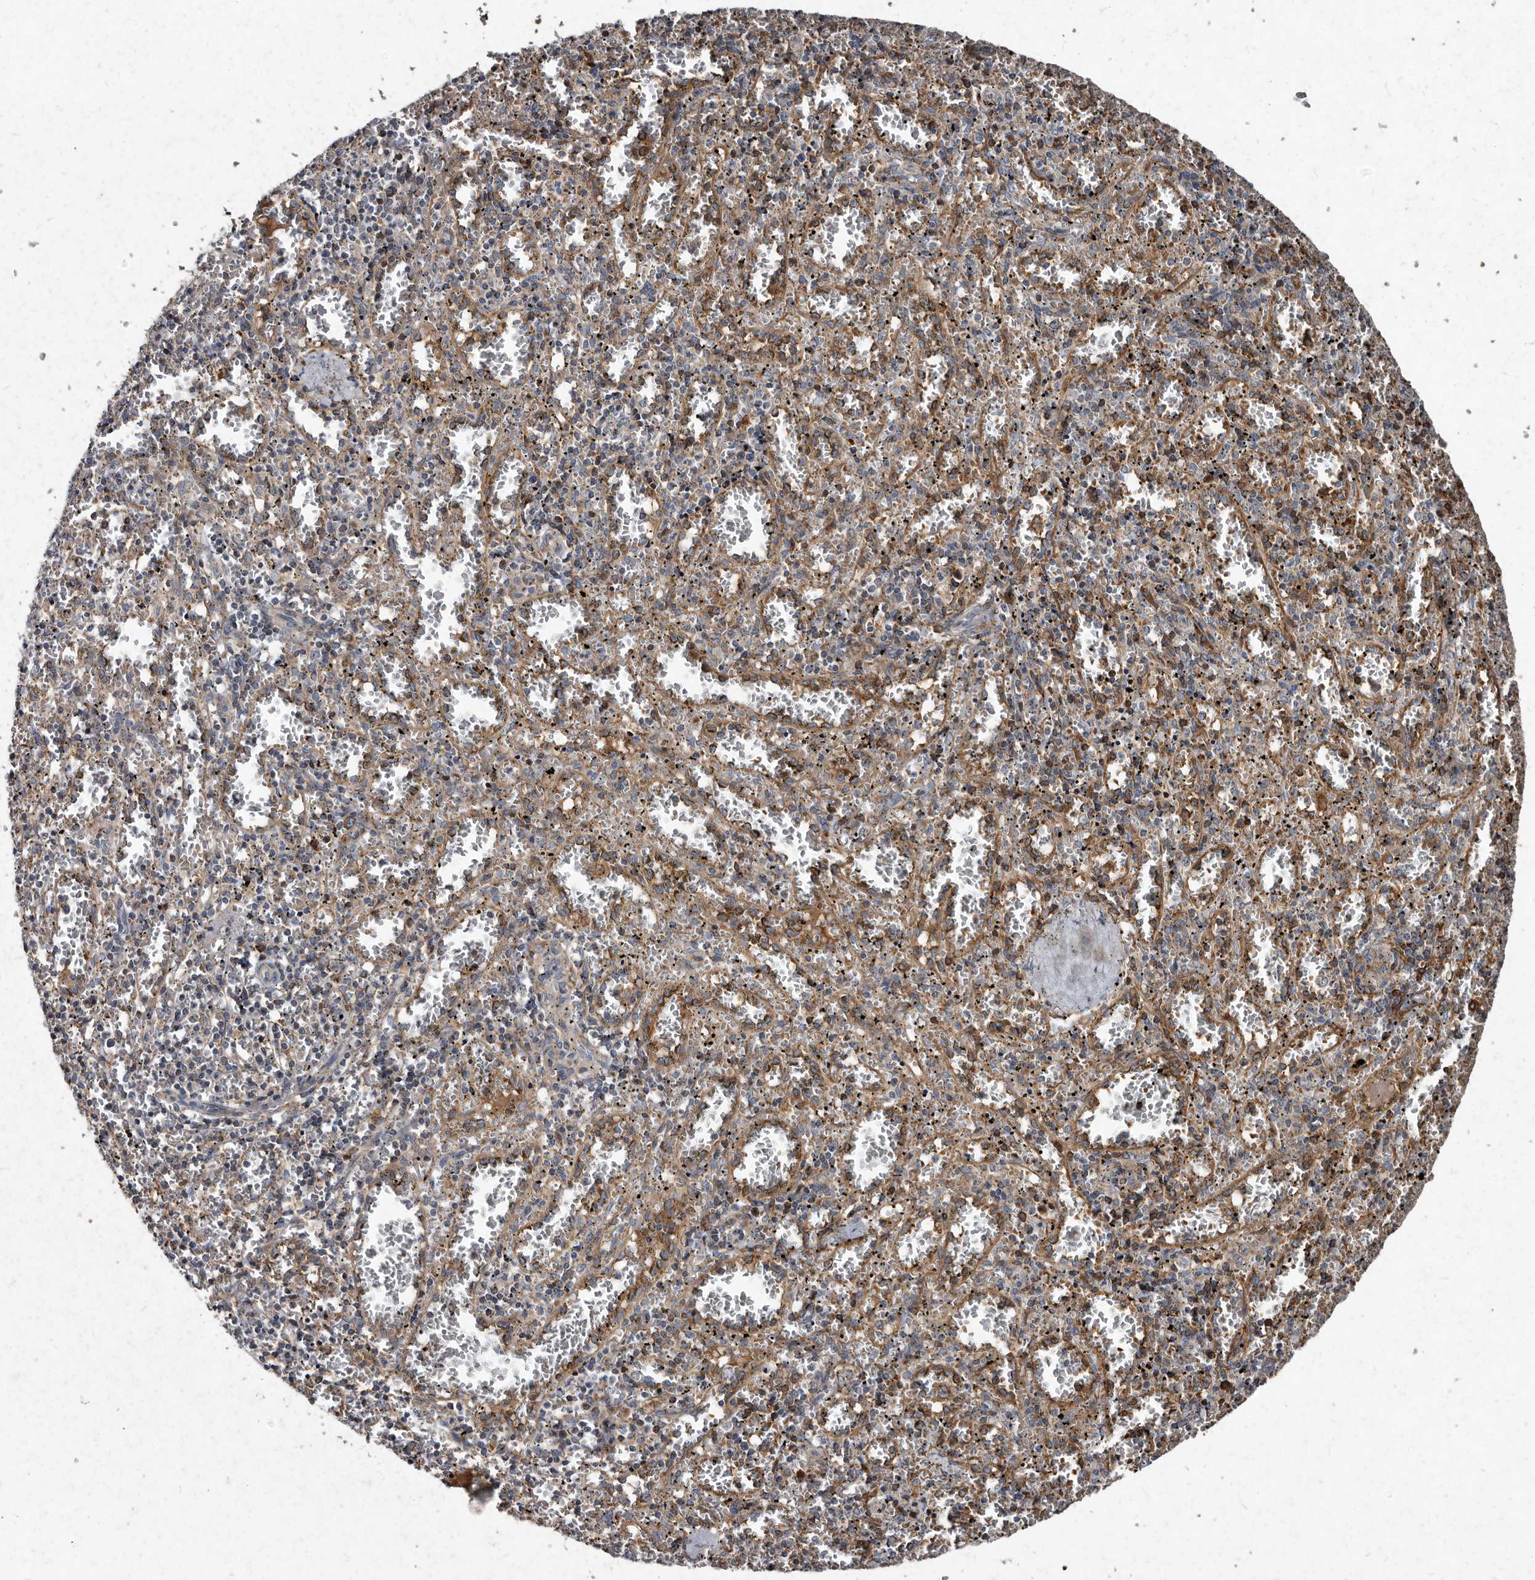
{"staining": {"intensity": "moderate", "quantity": "25%-75%", "location": "cytoplasmic/membranous"}, "tissue": "spleen", "cell_type": "Cells in red pulp", "image_type": "normal", "snomed": [{"axis": "morphology", "description": "Normal tissue, NOS"}, {"axis": "topography", "description": "Spleen"}], "caption": "Immunohistochemical staining of normal spleen shows moderate cytoplasmic/membranous protein expression in approximately 25%-75% of cells in red pulp. (DAB (3,3'-diaminobenzidine) IHC with brightfield microscopy, high magnification).", "gene": "YPEL1", "patient": {"sex": "male", "age": 11}}